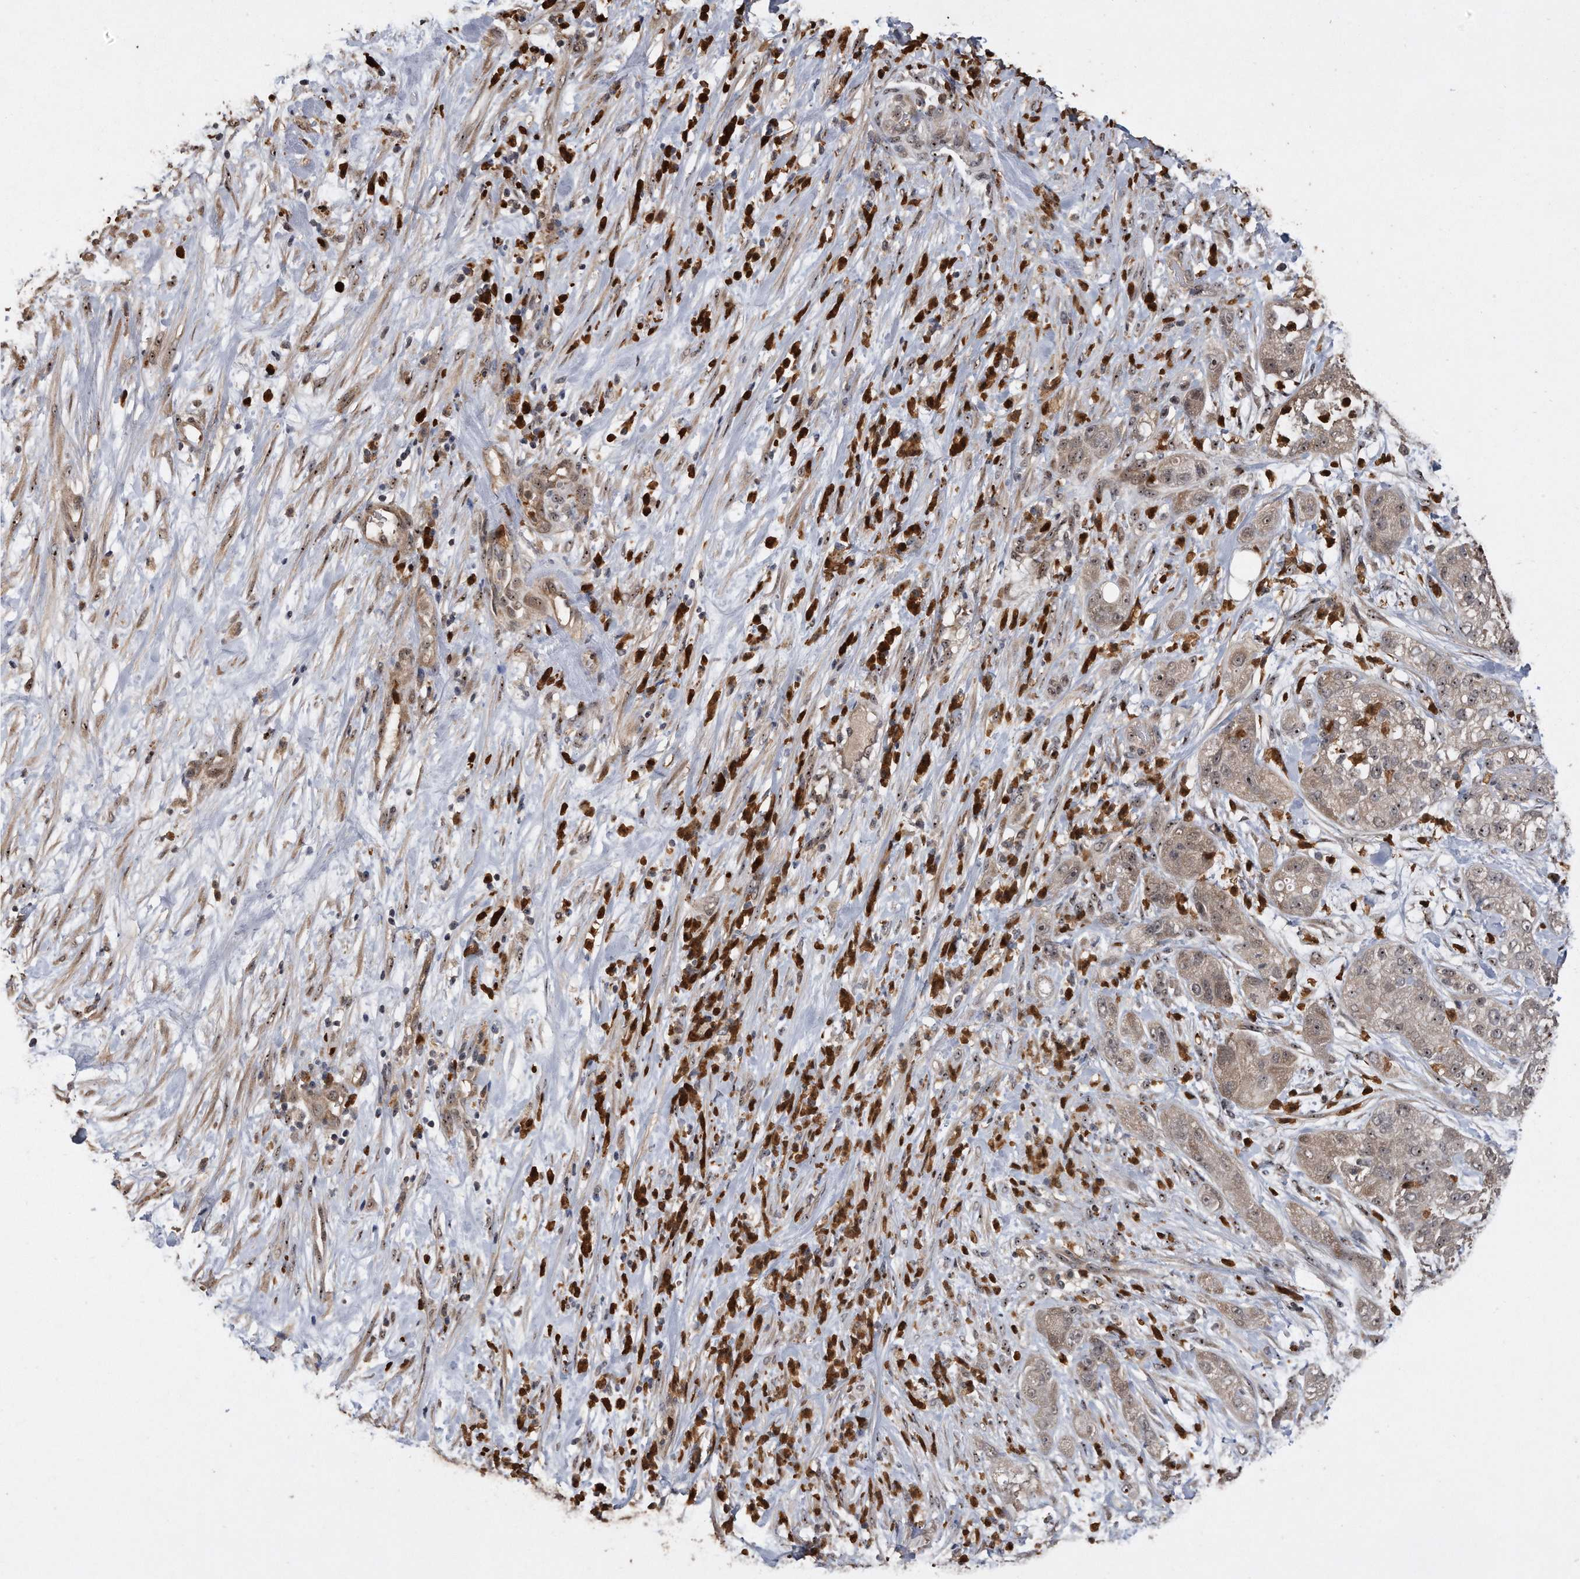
{"staining": {"intensity": "weak", "quantity": ">75%", "location": "cytoplasmic/membranous,nuclear"}, "tissue": "pancreatic cancer", "cell_type": "Tumor cells", "image_type": "cancer", "snomed": [{"axis": "morphology", "description": "Adenocarcinoma, NOS"}, {"axis": "topography", "description": "Pancreas"}], "caption": "A brown stain shows weak cytoplasmic/membranous and nuclear expression of a protein in human pancreatic adenocarcinoma tumor cells.", "gene": "PELO", "patient": {"sex": "female", "age": 78}}